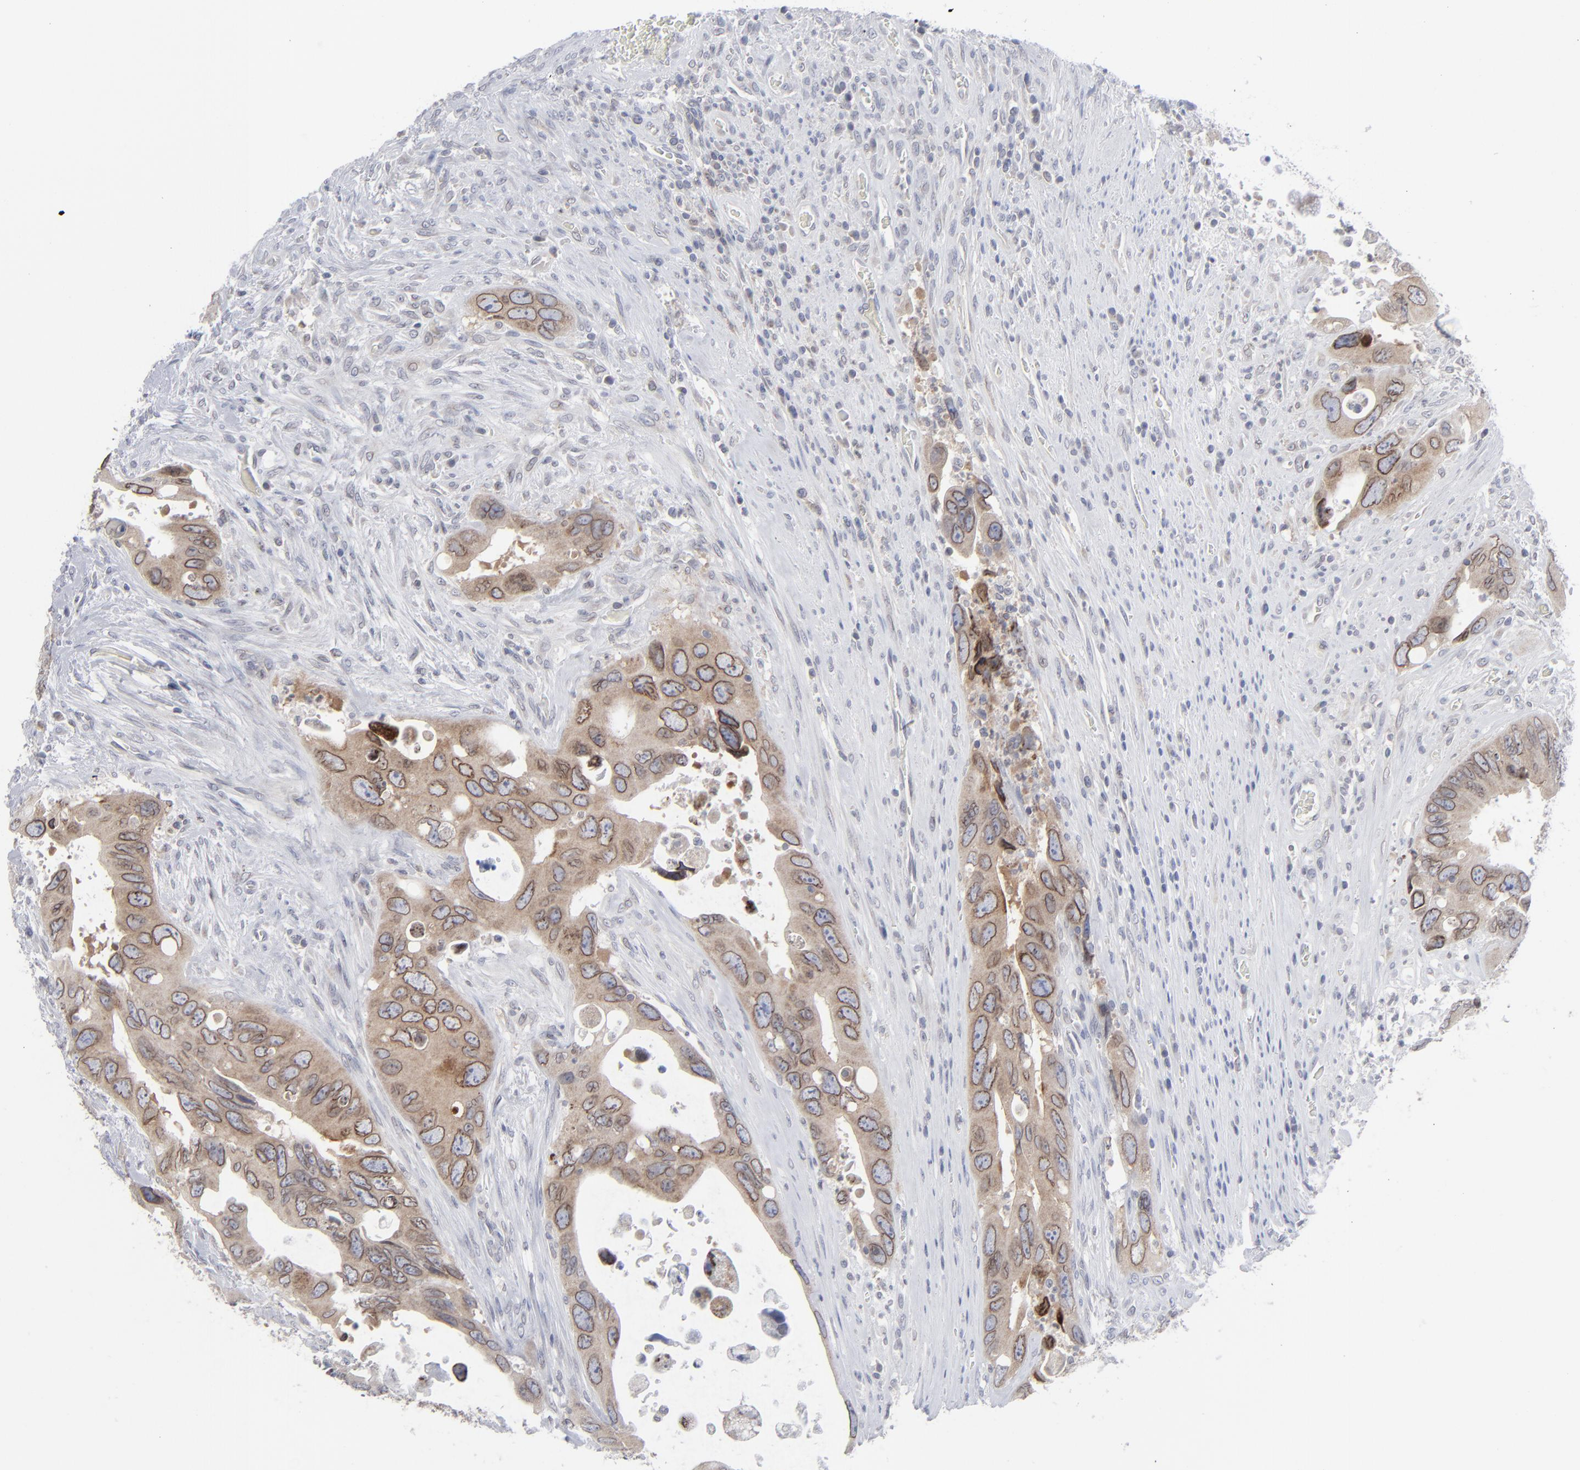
{"staining": {"intensity": "moderate", "quantity": ">75%", "location": "cytoplasmic/membranous"}, "tissue": "colorectal cancer", "cell_type": "Tumor cells", "image_type": "cancer", "snomed": [{"axis": "morphology", "description": "Adenocarcinoma, NOS"}, {"axis": "topography", "description": "Rectum"}], "caption": "Human colorectal cancer stained for a protein (brown) reveals moderate cytoplasmic/membranous positive staining in approximately >75% of tumor cells.", "gene": "NUP88", "patient": {"sex": "male", "age": 70}}